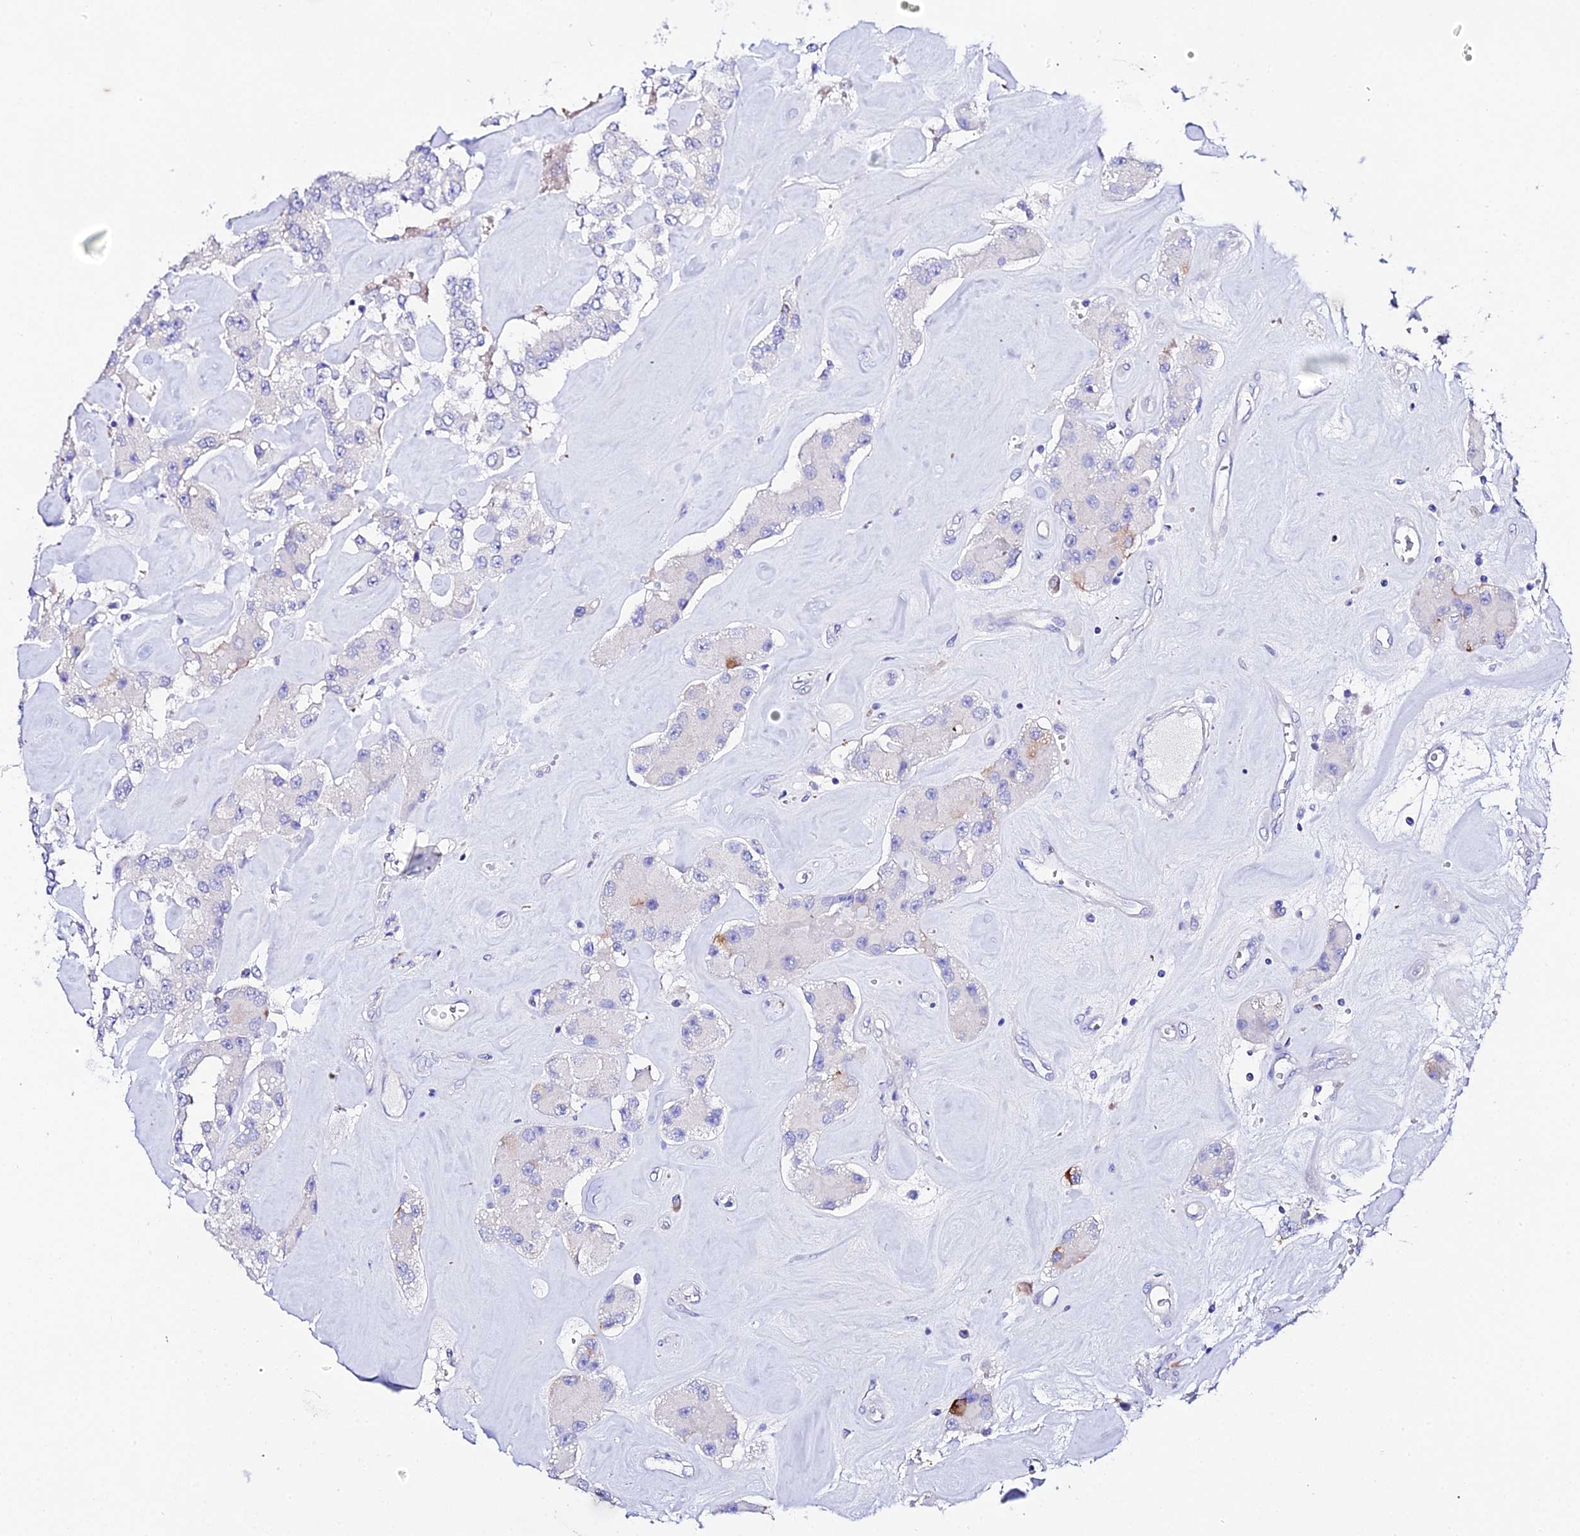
{"staining": {"intensity": "negative", "quantity": "none", "location": "none"}, "tissue": "carcinoid", "cell_type": "Tumor cells", "image_type": "cancer", "snomed": [{"axis": "morphology", "description": "Carcinoid, malignant, NOS"}, {"axis": "topography", "description": "Pancreas"}], "caption": "The IHC photomicrograph has no significant positivity in tumor cells of malignant carcinoid tissue.", "gene": "TMEM117", "patient": {"sex": "male", "age": 41}}